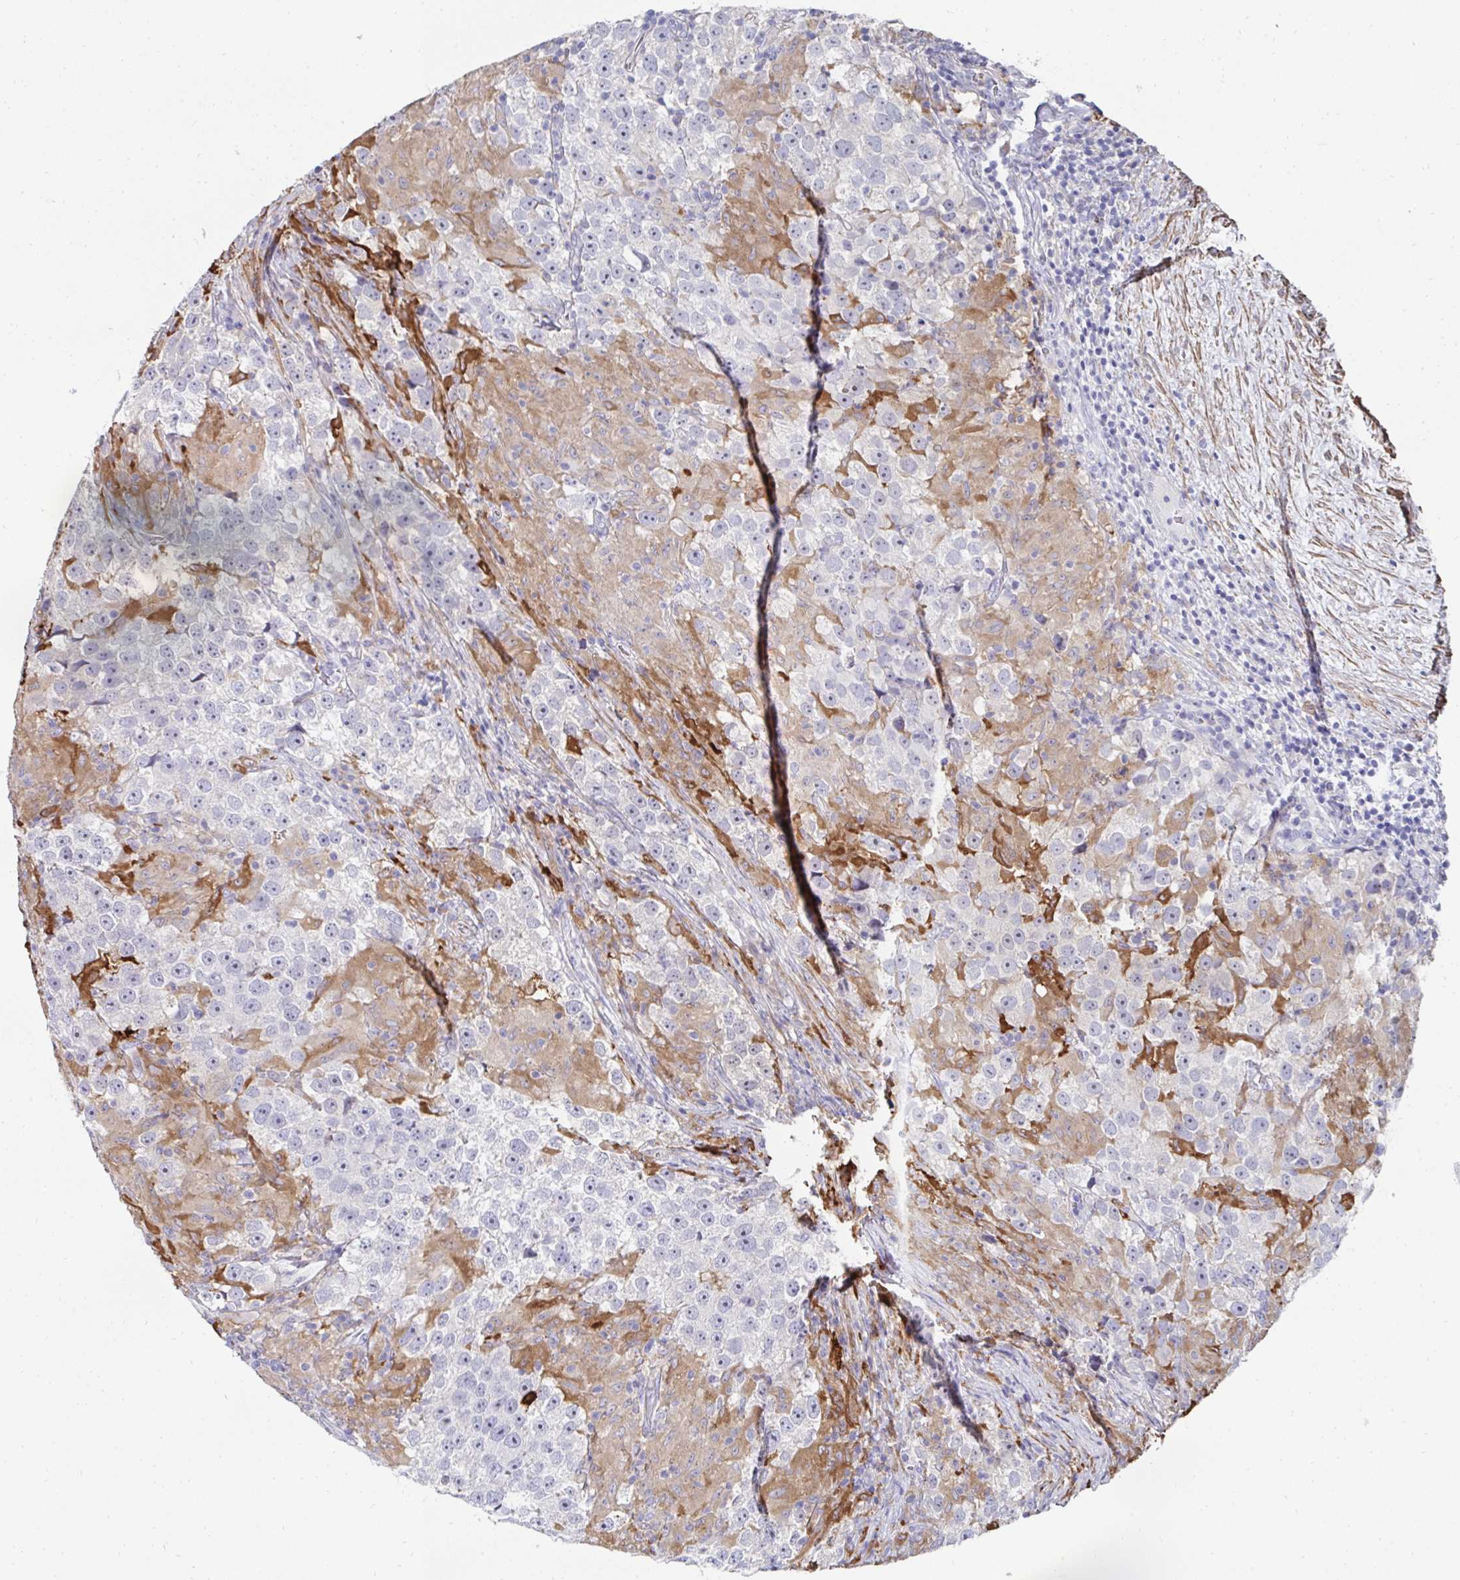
{"staining": {"intensity": "negative", "quantity": "none", "location": "none"}, "tissue": "testis cancer", "cell_type": "Tumor cells", "image_type": "cancer", "snomed": [{"axis": "morphology", "description": "Seminoma, NOS"}, {"axis": "topography", "description": "Testis"}], "caption": "This is an immunohistochemistry photomicrograph of human testis cancer. There is no expression in tumor cells.", "gene": "FBXL13", "patient": {"sex": "male", "age": 46}}